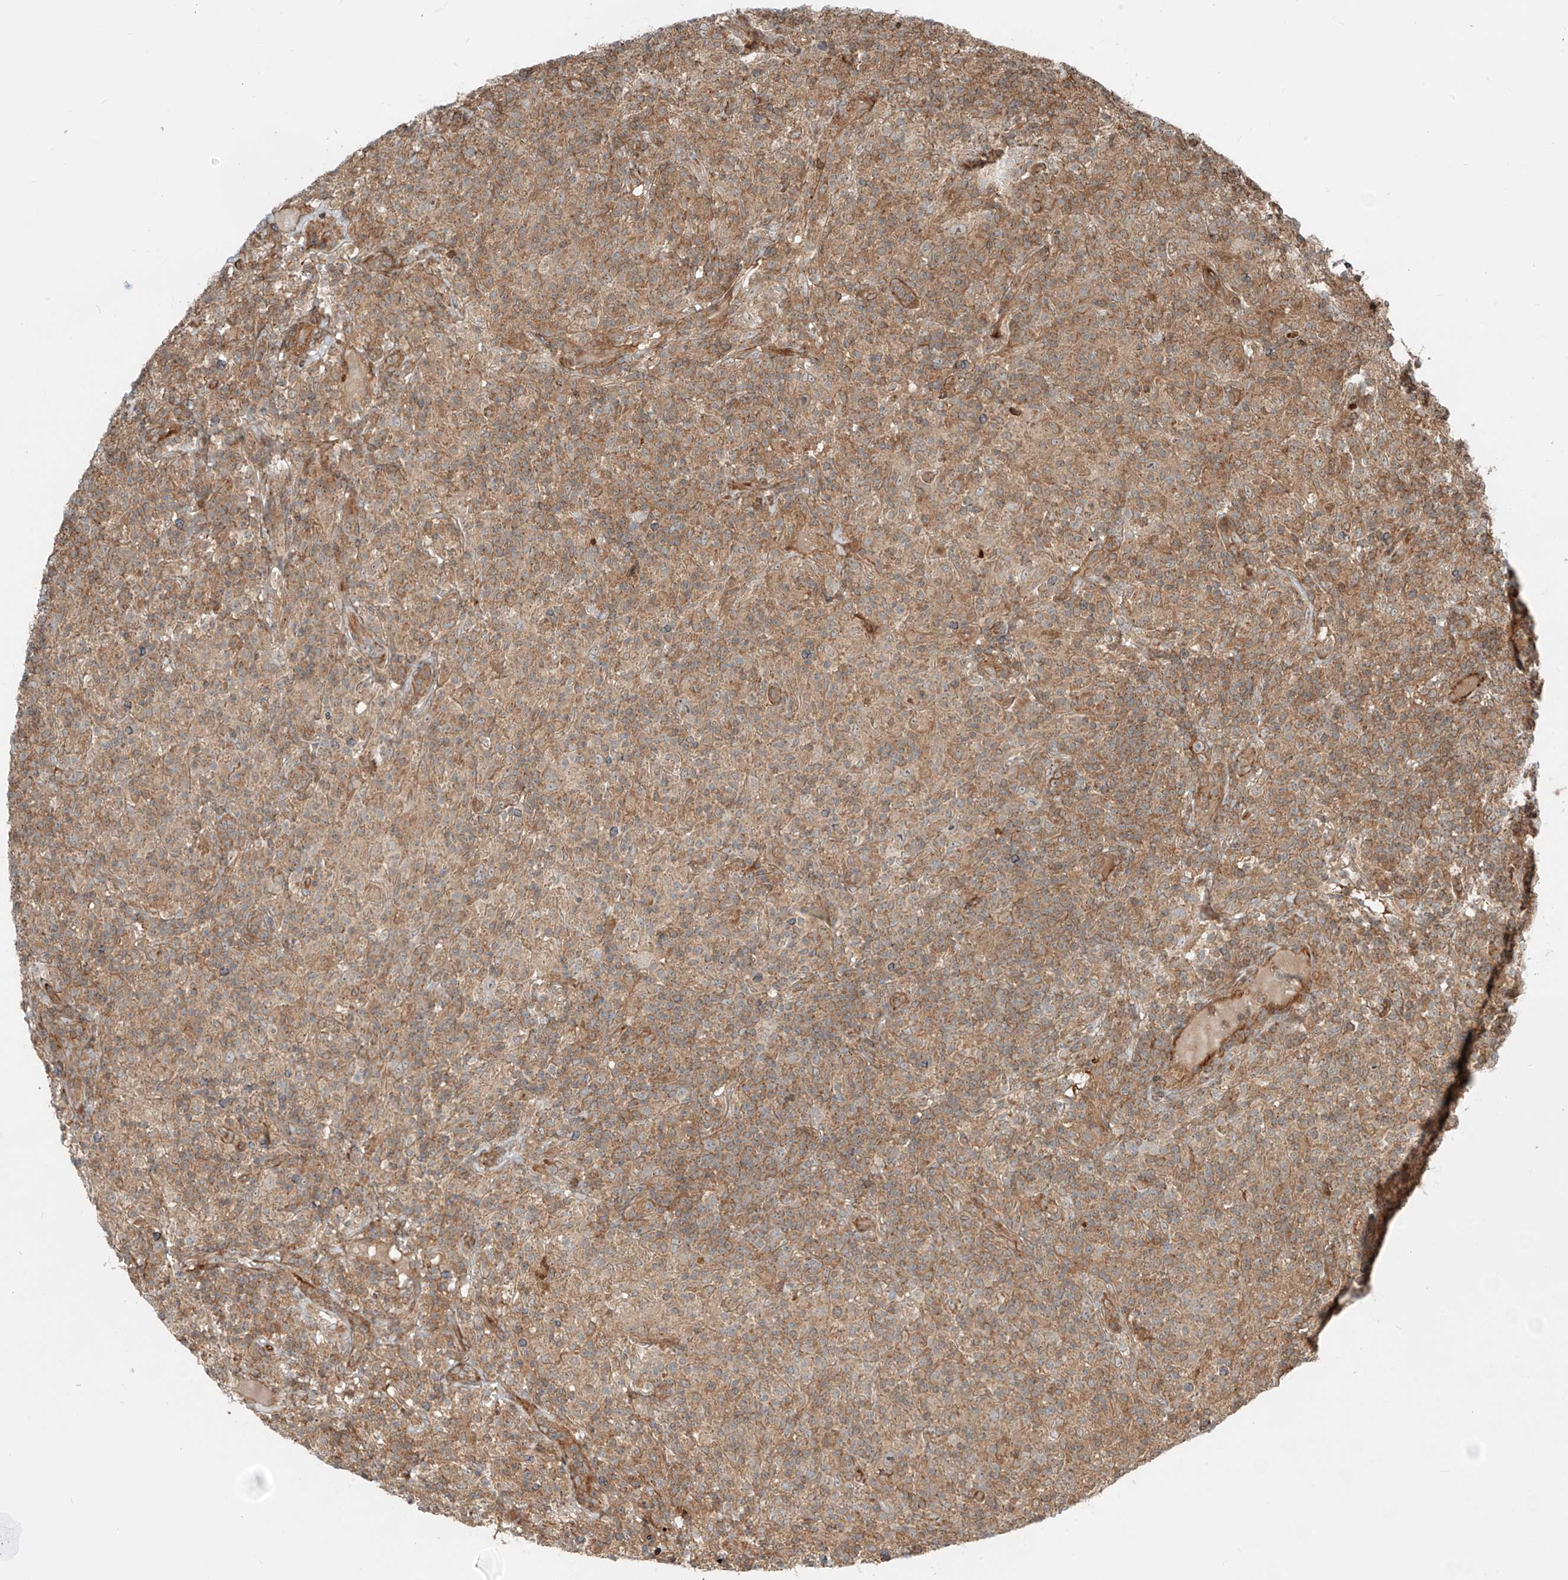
{"staining": {"intensity": "weak", "quantity": "<25%", "location": "cytoplasmic/membranous"}, "tissue": "lymphoma", "cell_type": "Tumor cells", "image_type": "cancer", "snomed": [{"axis": "morphology", "description": "Hodgkin's disease, NOS"}, {"axis": "topography", "description": "Lymph node"}], "caption": "A high-resolution image shows IHC staining of Hodgkin's disease, which reveals no significant positivity in tumor cells.", "gene": "USP48", "patient": {"sex": "male", "age": 70}}